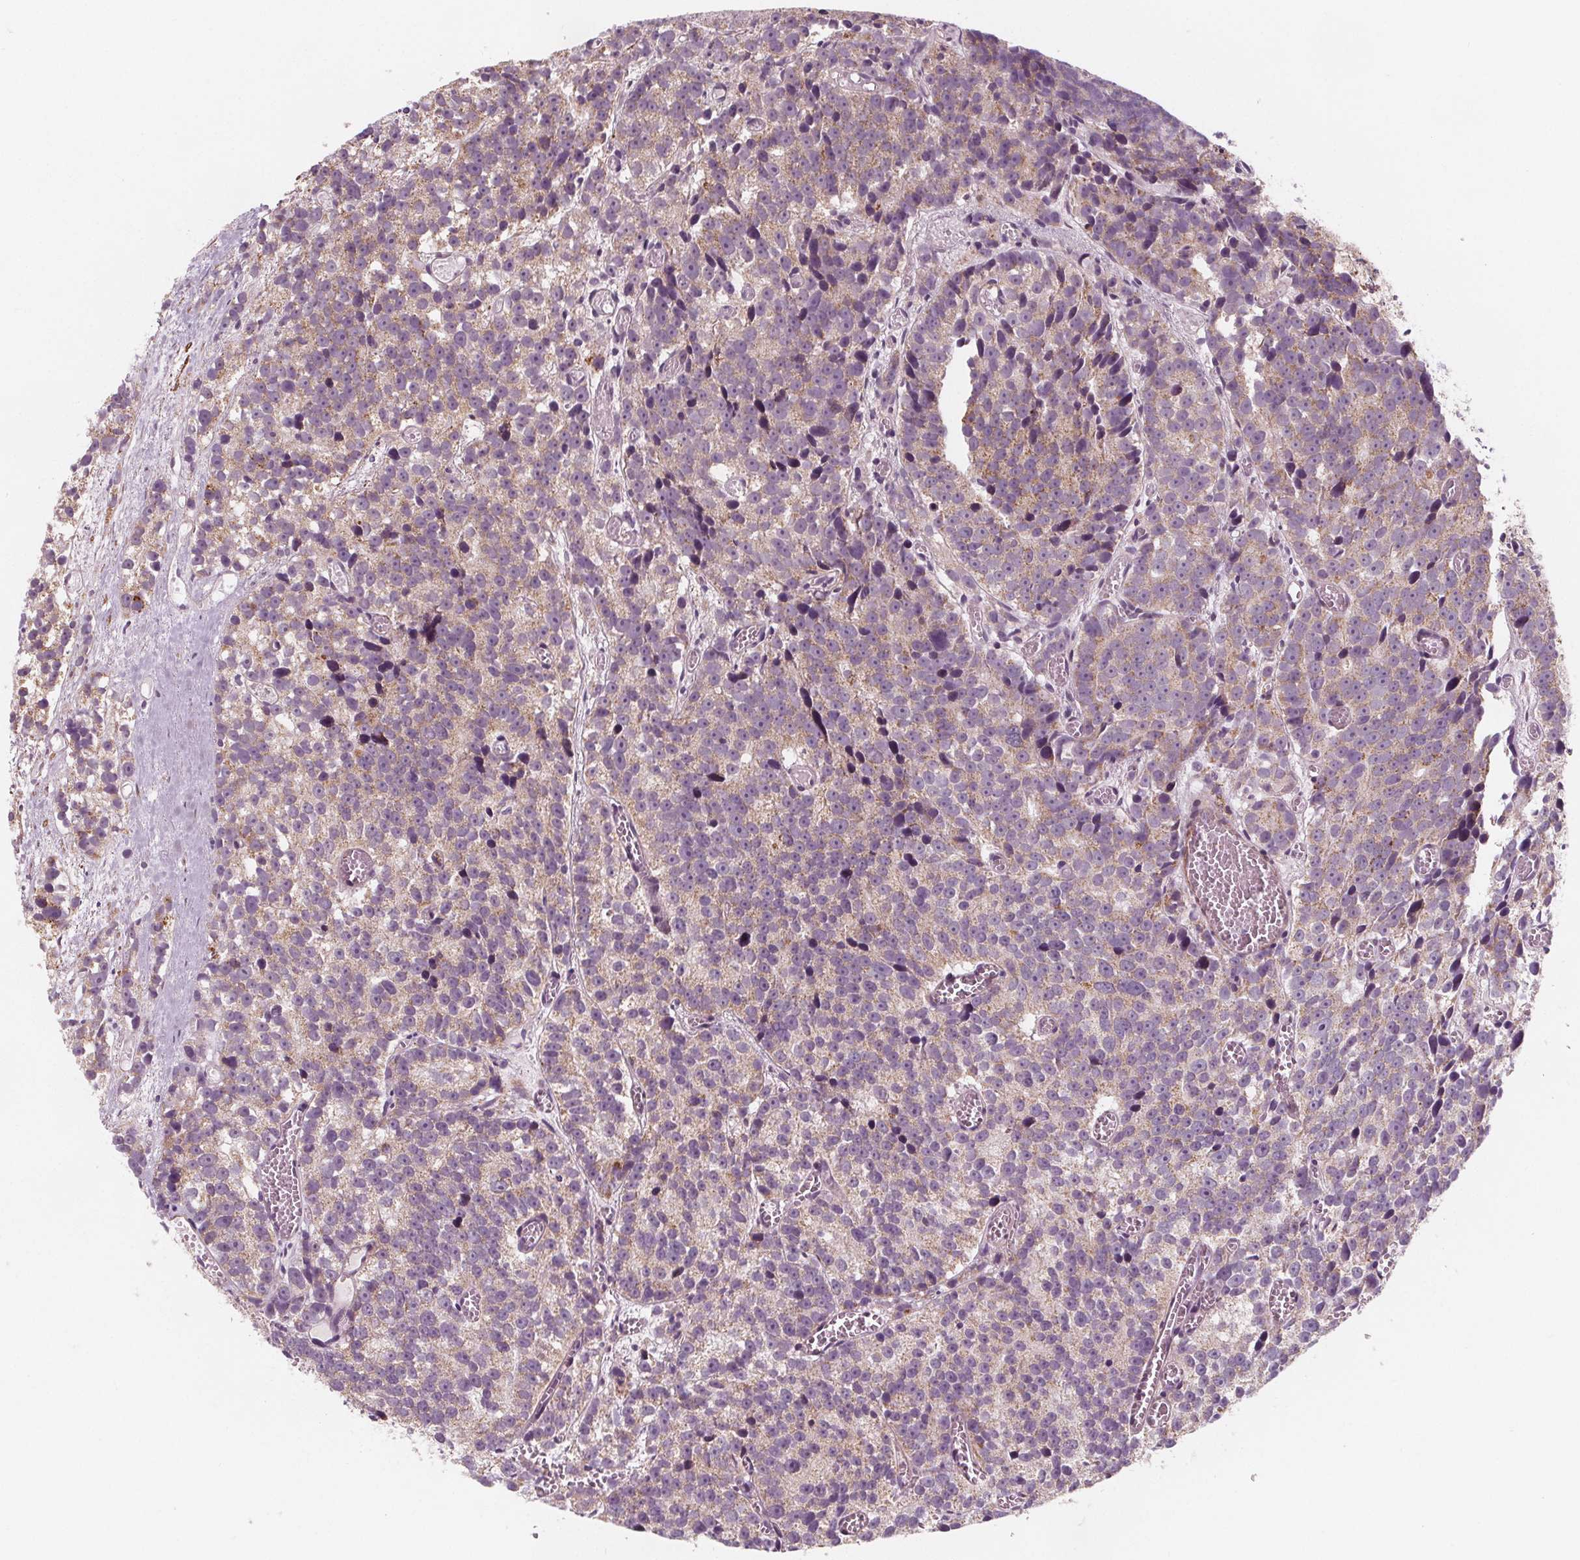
{"staining": {"intensity": "weak", "quantity": ">75%", "location": "cytoplasmic/membranous"}, "tissue": "prostate cancer", "cell_type": "Tumor cells", "image_type": "cancer", "snomed": [{"axis": "morphology", "description": "Adenocarcinoma, High grade"}, {"axis": "topography", "description": "Prostate"}], "caption": "IHC (DAB (3,3'-diaminobenzidine)) staining of human prostate adenocarcinoma (high-grade) shows weak cytoplasmic/membranous protein staining in about >75% of tumor cells. The protein of interest is shown in brown color, while the nuclei are stained blue.", "gene": "ADAM33", "patient": {"sex": "male", "age": 77}}